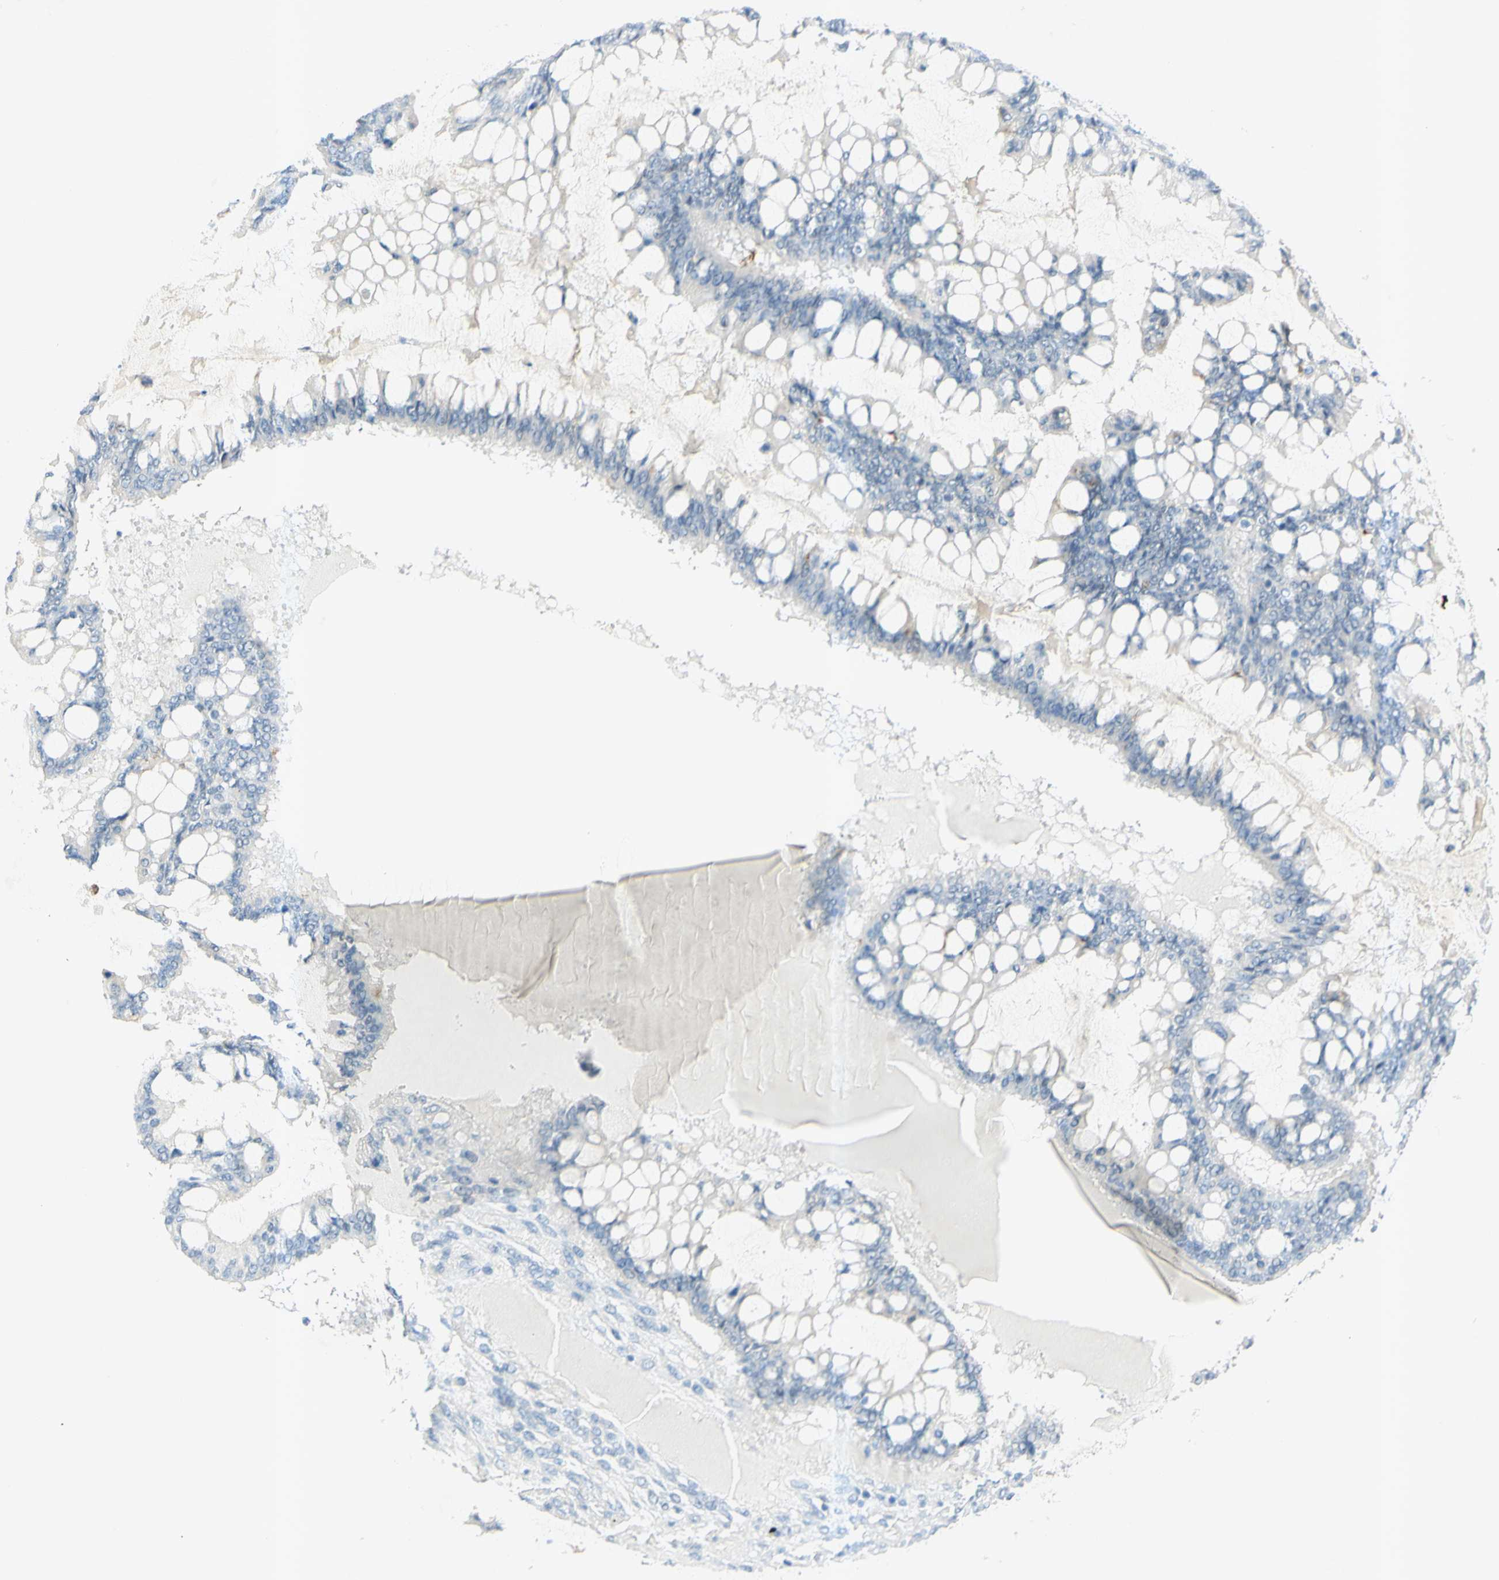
{"staining": {"intensity": "negative", "quantity": "none", "location": "none"}, "tissue": "ovarian cancer", "cell_type": "Tumor cells", "image_type": "cancer", "snomed": [{"axis": "morphology", "description": "Cystadenocarcinoma, mucinous, NOS"}, {"axis": "topography", "description": "Ovary"}], "caption": "The immunohistochemistry (IHC) micrograph has no significant positivity in tumor cells of ovarian cancer tissue.", "gene": "GDF15", "patient": {"sex": "female", "age": 73}}